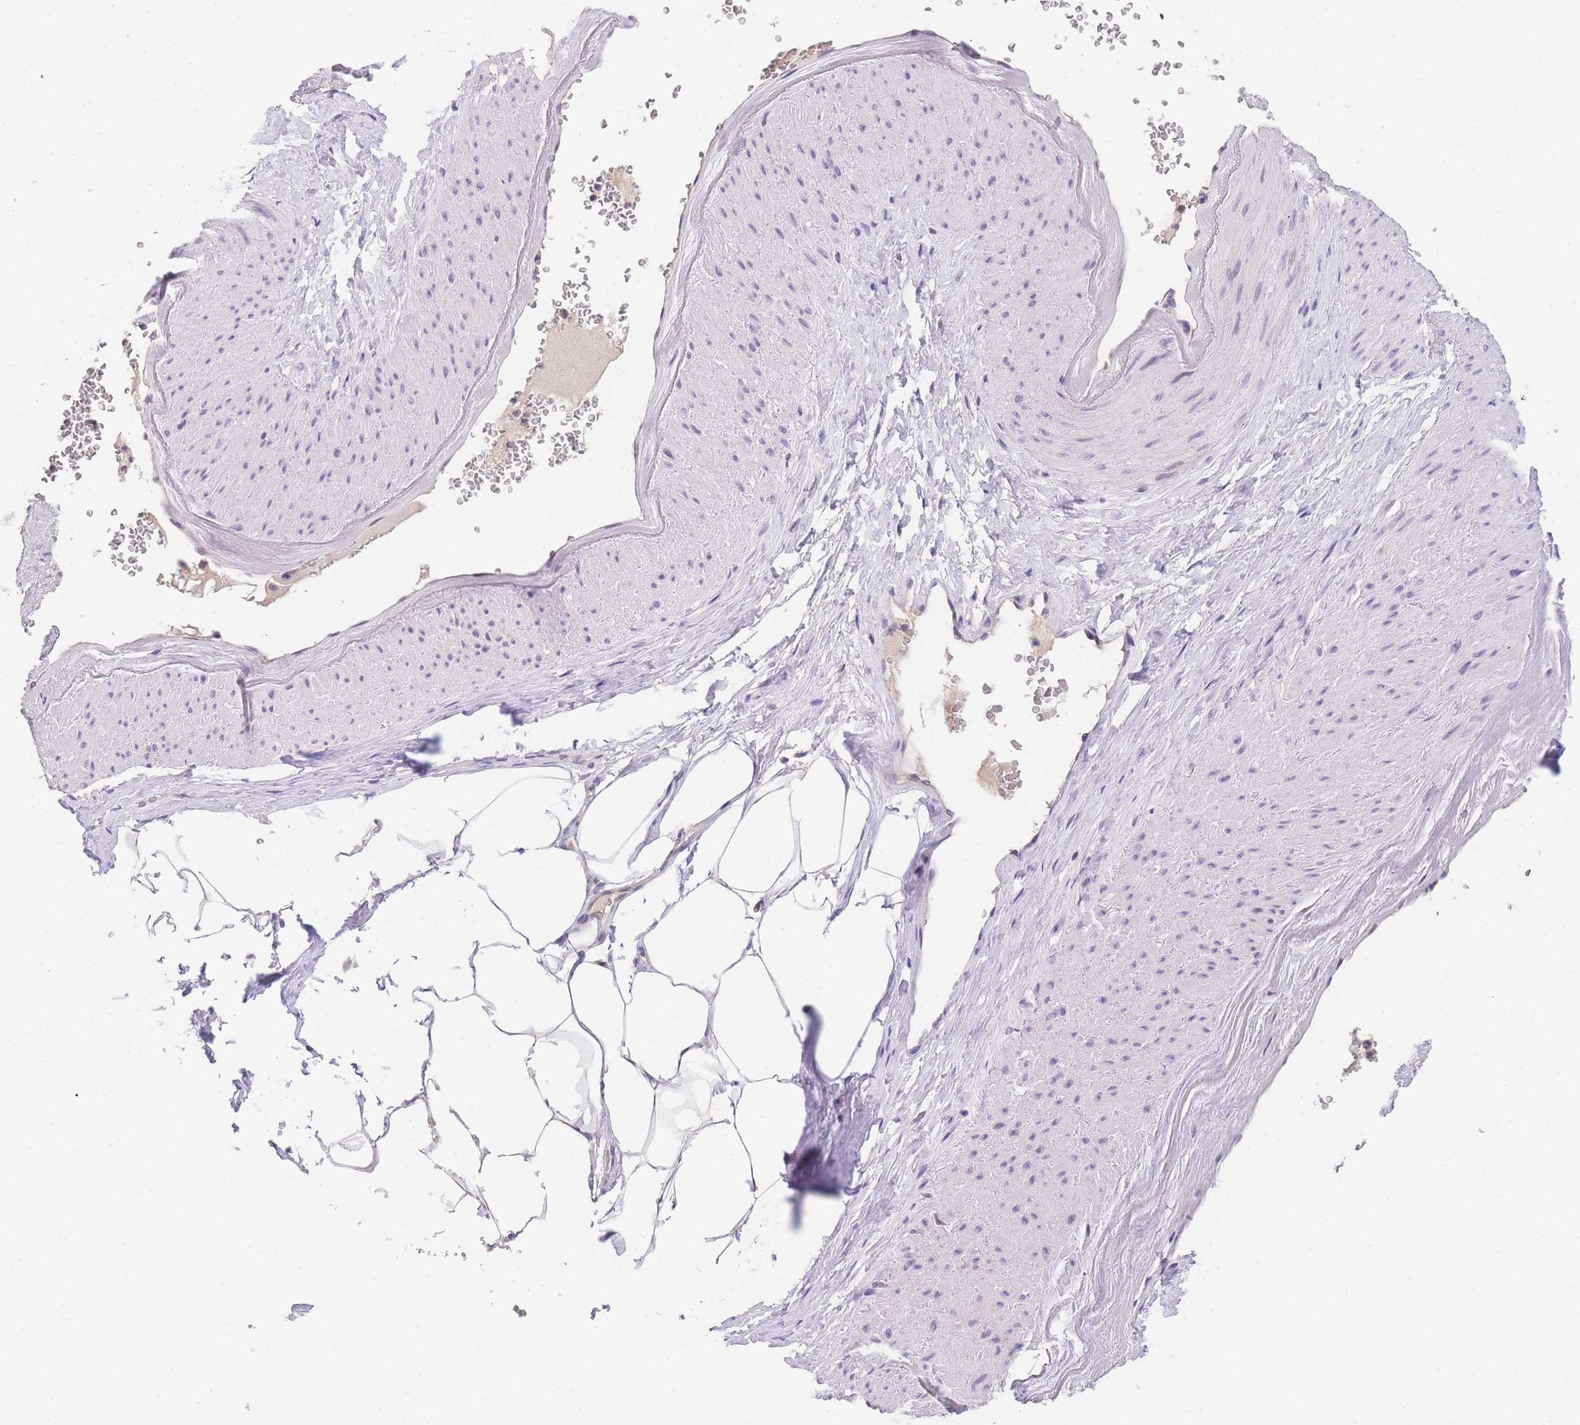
{"staining": {"intensity": "negative", "quantity": "none", "location": "none"}, "tissue": "adipose tissue", "cell_type": "Adipocytes", "image_type": "normal", "snomed": [{"axis": "morphology", "description": "Normal tissue, NOS"}, {"axis": "morphology", "description": "Adenocarcinoma, Low grade"}, {"axis": "topography", "description": "Prostate"}, {"axis": "topography", "description": "Peripheral nerve tissue"}], "caption": "High power microscopy image of an IHC micrograph of benign adipose tissue, revealing no significant positivity in adipocytes.", "gene": "SLC35F2", "patient": {"sex": "male", "age": 63}}